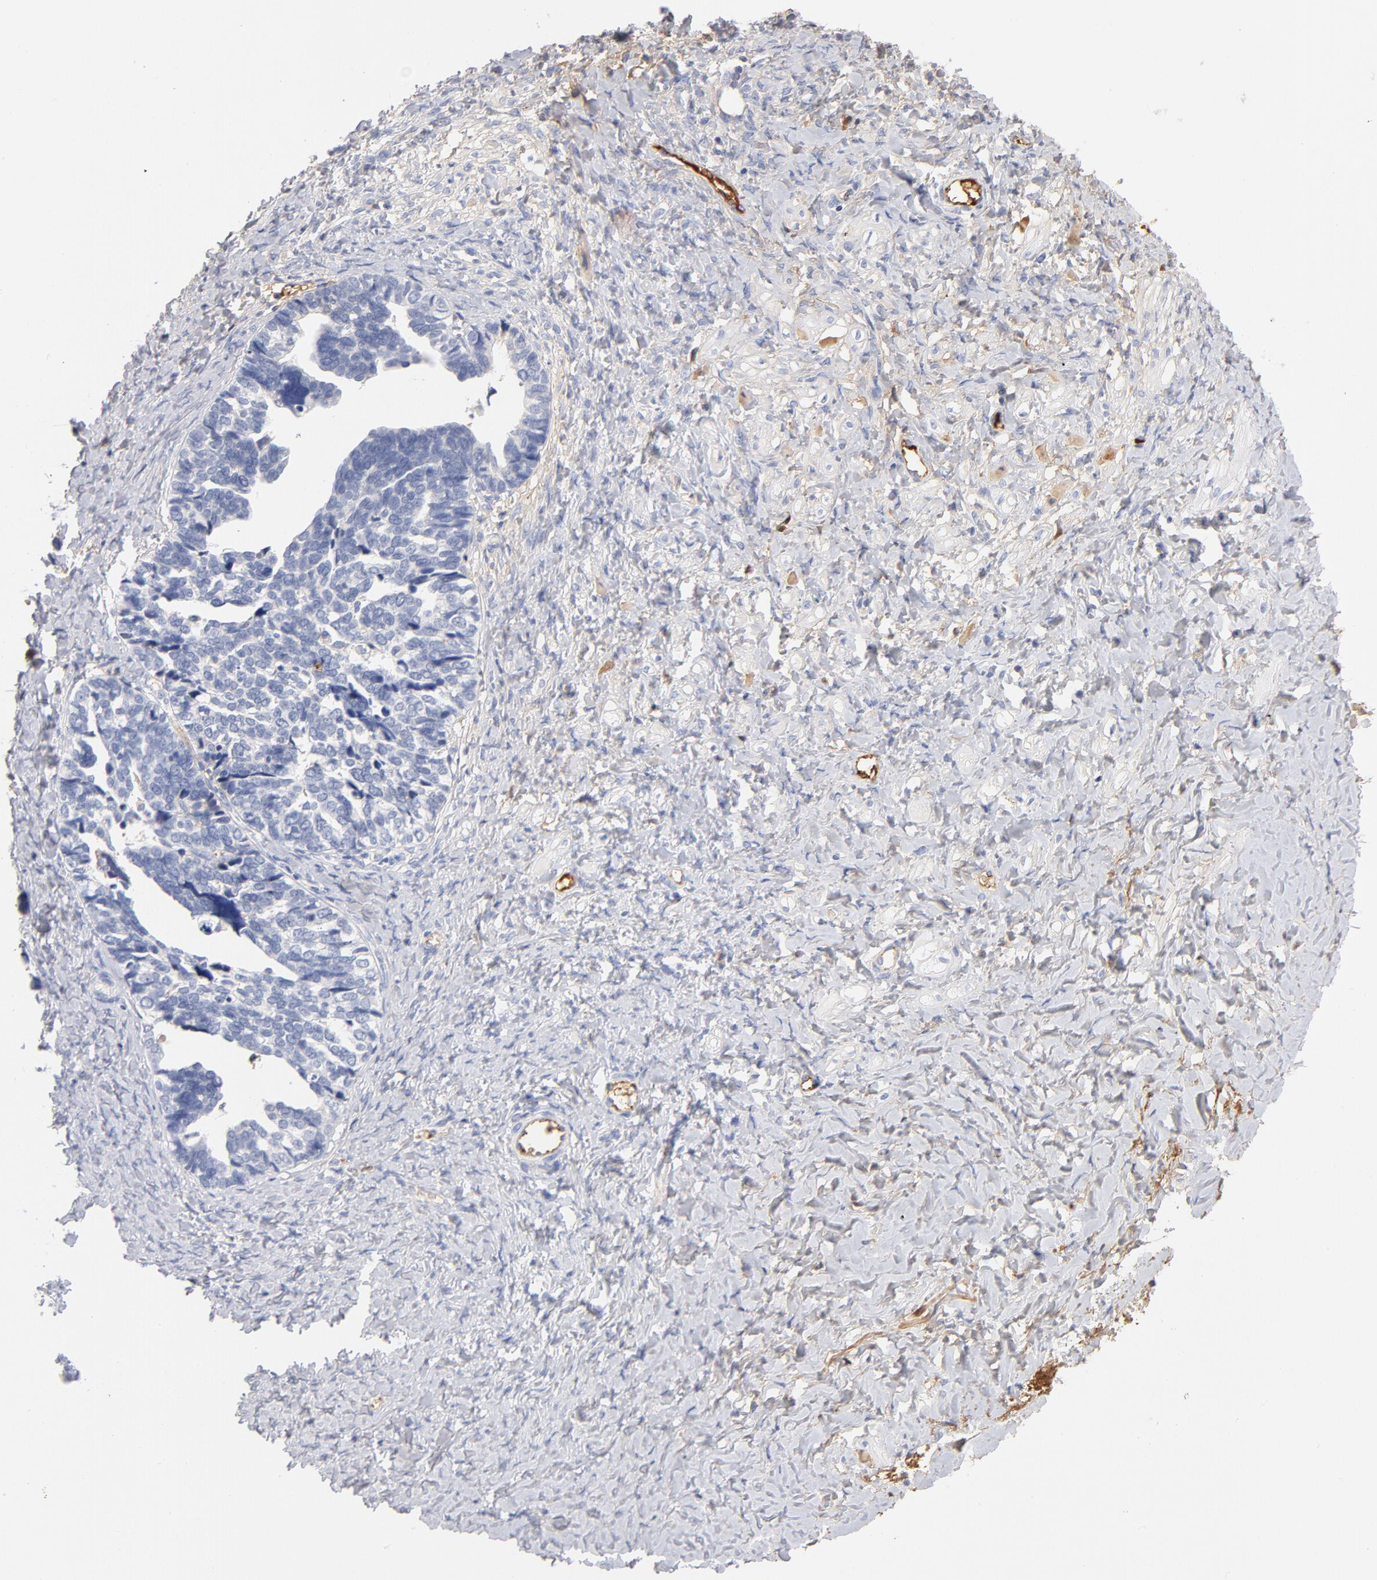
{"staining": {"intensity": "negative", "quantity": "none", "location": "none"}, "tissue": "ovarian cancer", "cell_type": "Tumor cells", "image_type": "cancer", "snomed": [{"axis": "morphology", "description": "Cystadenocarcinoma, serous, NOS"}, {"axis": "topography", "description": "Ovary"}], "caption": "Ovarian cancer was stained to show a protein in brown. There is no significant staining in tumor cells.", "gene": "C3", "patient": {"sex": "female", "age": 77}}